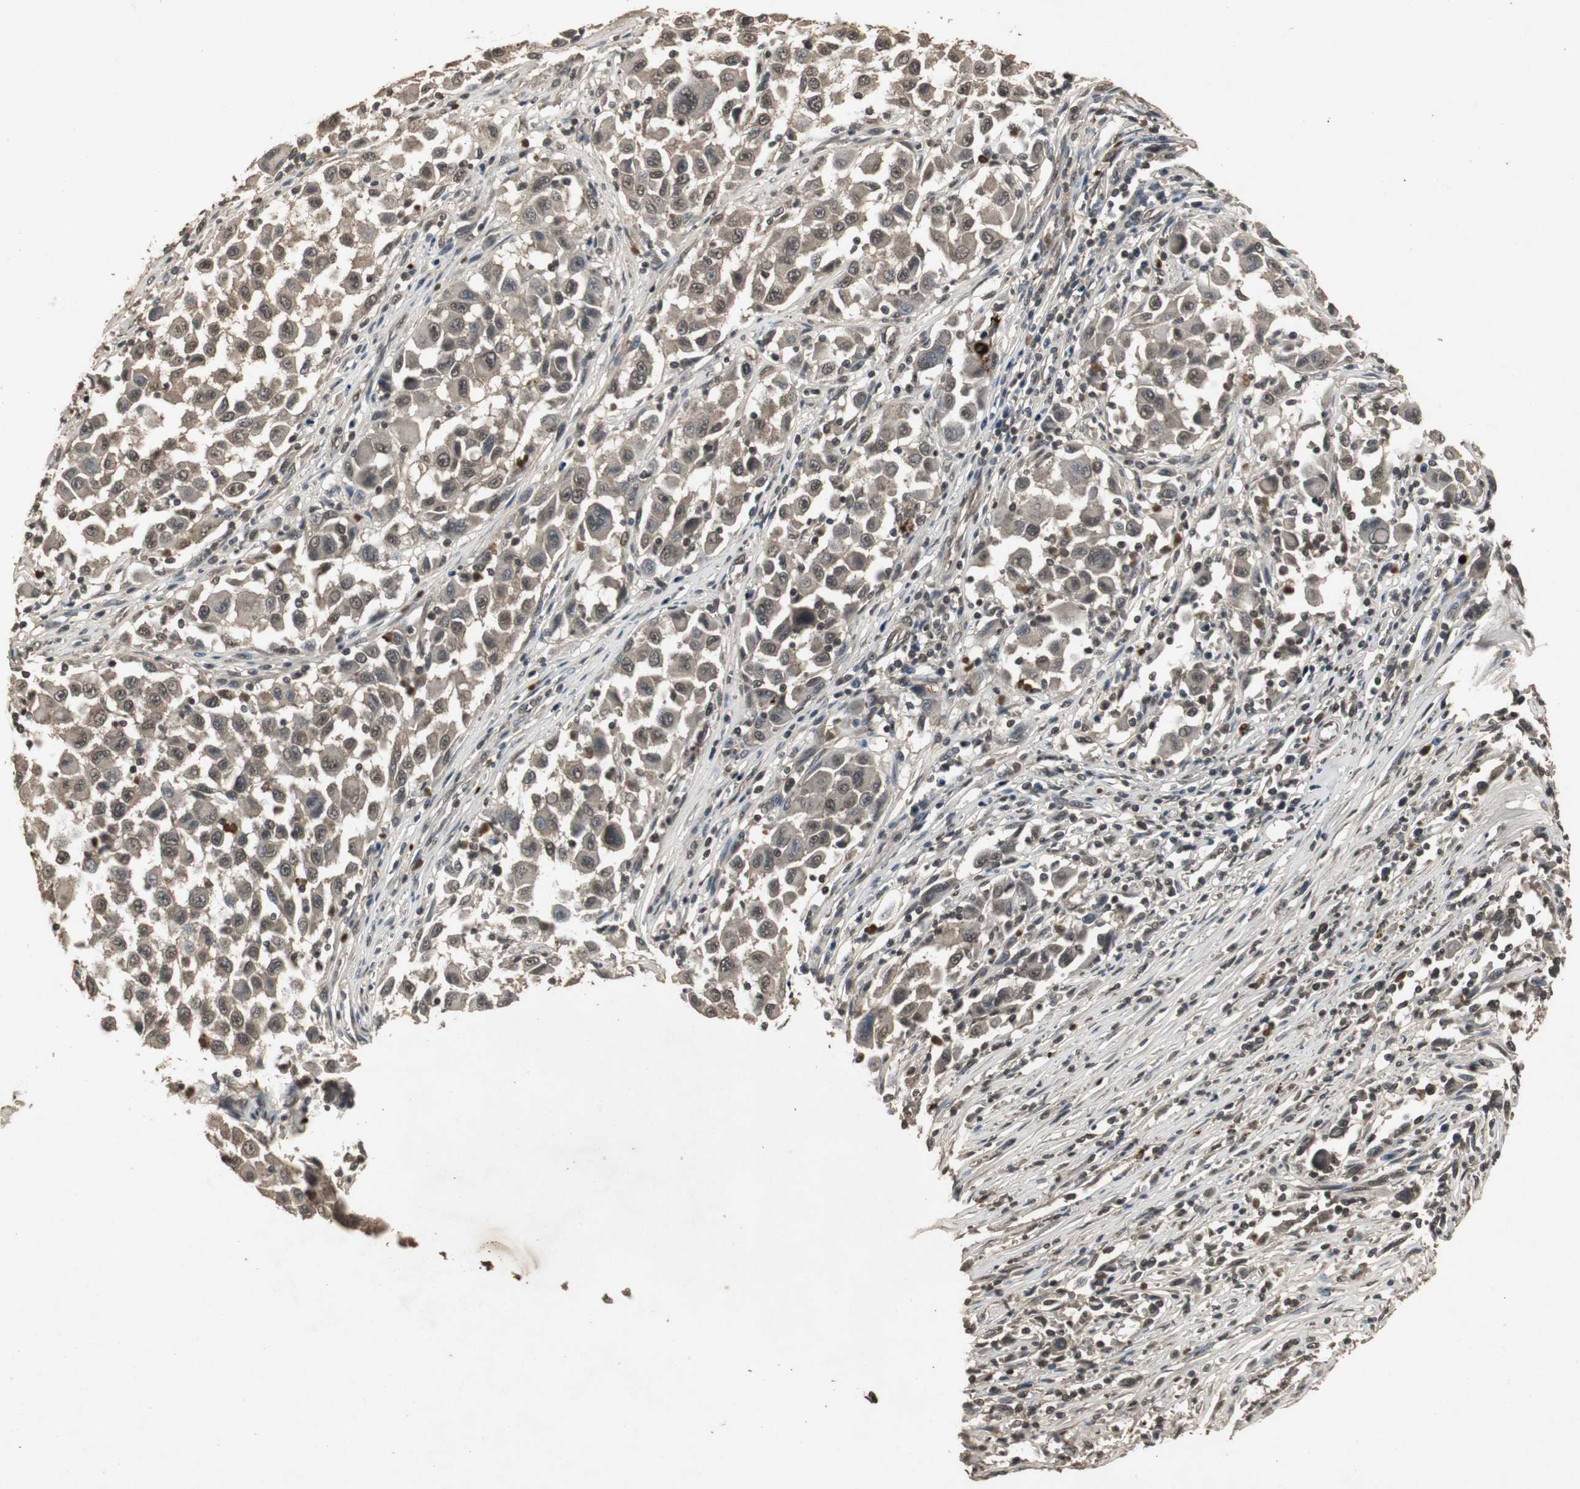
{"staining": {"intensity": "moderate", "quantity": ">75%", "location": "cytoplasmic/membranous,nuclear"}, "tissue": "melanoma", "cell_type": "Tumor cells", "image_type": "cancer", "snomed": [{"axis": "morphology", "description": "Malignant melanoma, Metastatic site"}, {"axis": "topography", "description": "Lymph node"}], "caption": "Moderate cytoplasmic/membranous and nuclear expression is appreciated in approximately >75% of tumor cells in melanoma.", "gene": "EMX1", "patient": {"sex": "male", "age": 61}}